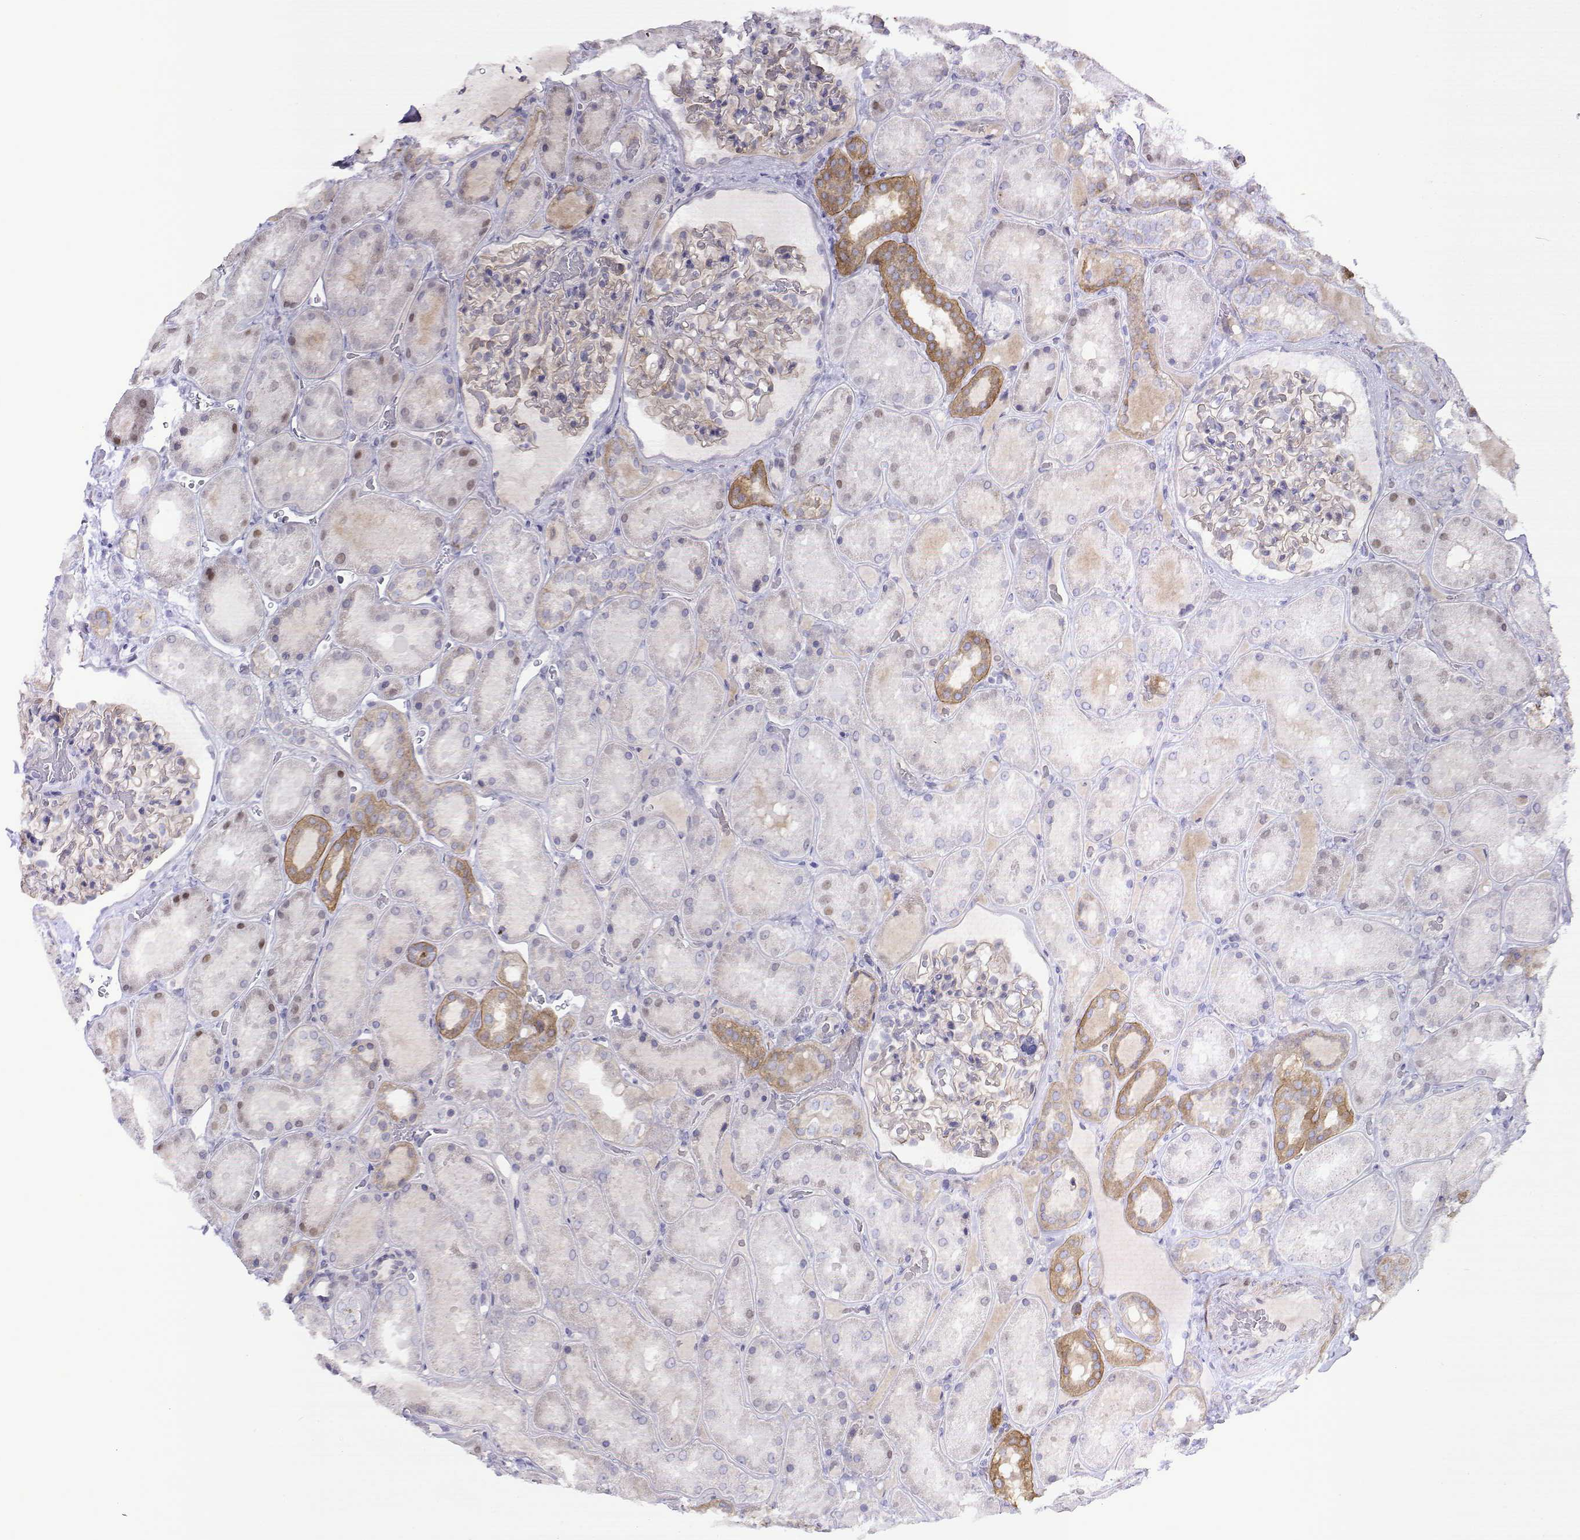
{"staining": {"intensity": "negative", "quantity": "none", "location": "none"}, "tissue": "kidney", "cell_type": "Cells in glomeruli", "image_type": "normal", "snomed": [{"axis": "morphology", "description": "Normal tissue, NOS"}, {"axis": "topography", "description": "Kidney"}], "caption": "DAB immunohistochemical staining of normal kidney demonstrates no significant expression in cells in glomeruli. (Brightfield microscopy of DAB IHC at high magnification).", "gene": "NOS1AP", "patient": {"sex": "male", "age": 73}}